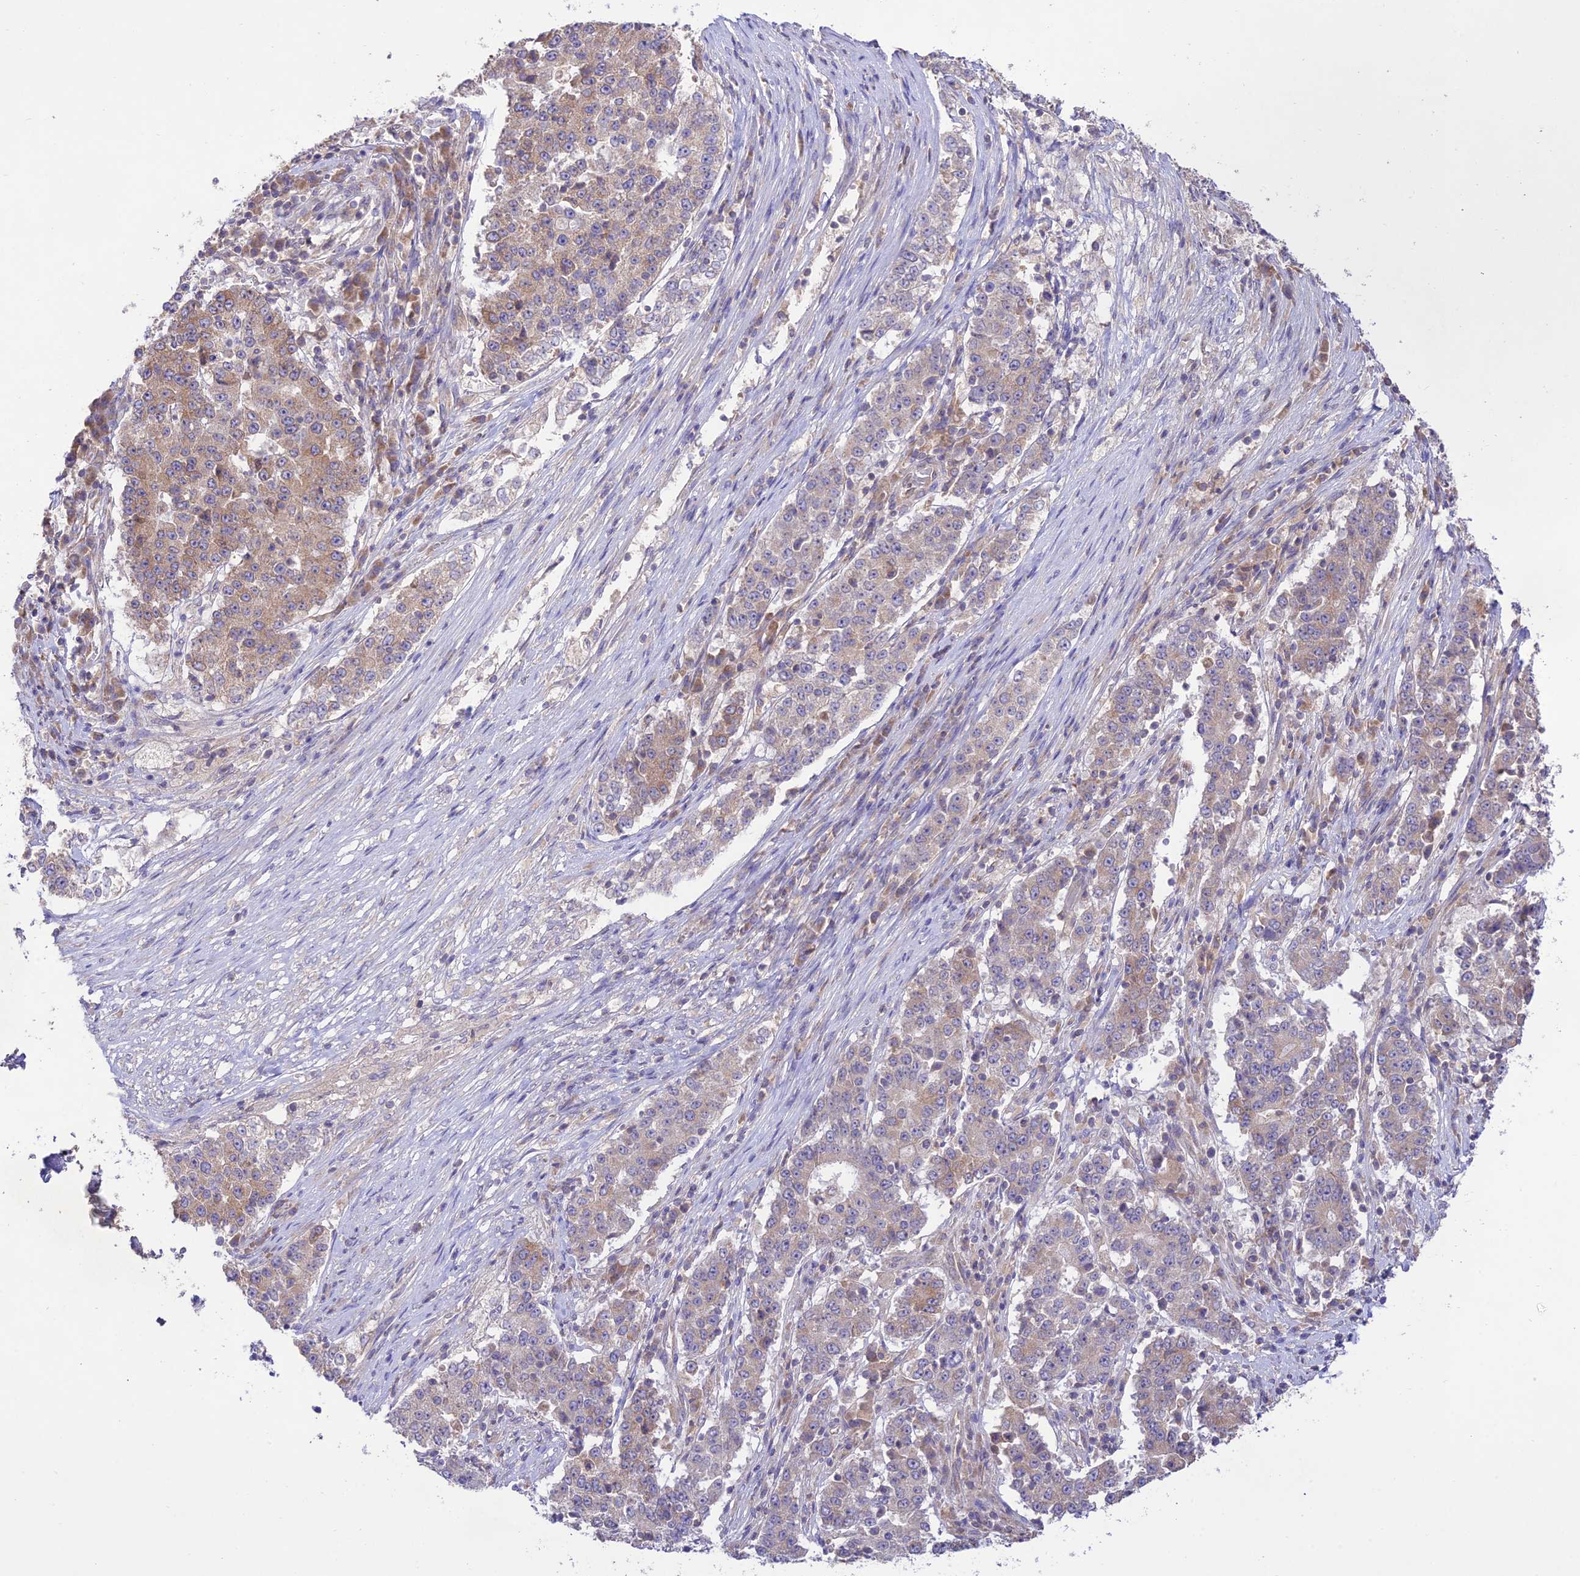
{"staining": {"intensity": "weak", "quantity": "25%-75%", "location": "cytoplasmic/membranous"}, "tissue": "stomach cancer", "cell_type": "Tumor cells", "image_type": "cancer", "snomed": [{"axis": "morphology", "description": "Adenocarcinoma, NOS"}, {"axis": "topography", "description": "Stomach"}], "caption": "Tumor cells demonstrate low levels of weak cytoplasmic/membranous expression in approximately 25%-75% of cells in human stomach adenocarcinoma.", "gene": "TMEM259", "patient": {"sex": "male", "age": 59}}